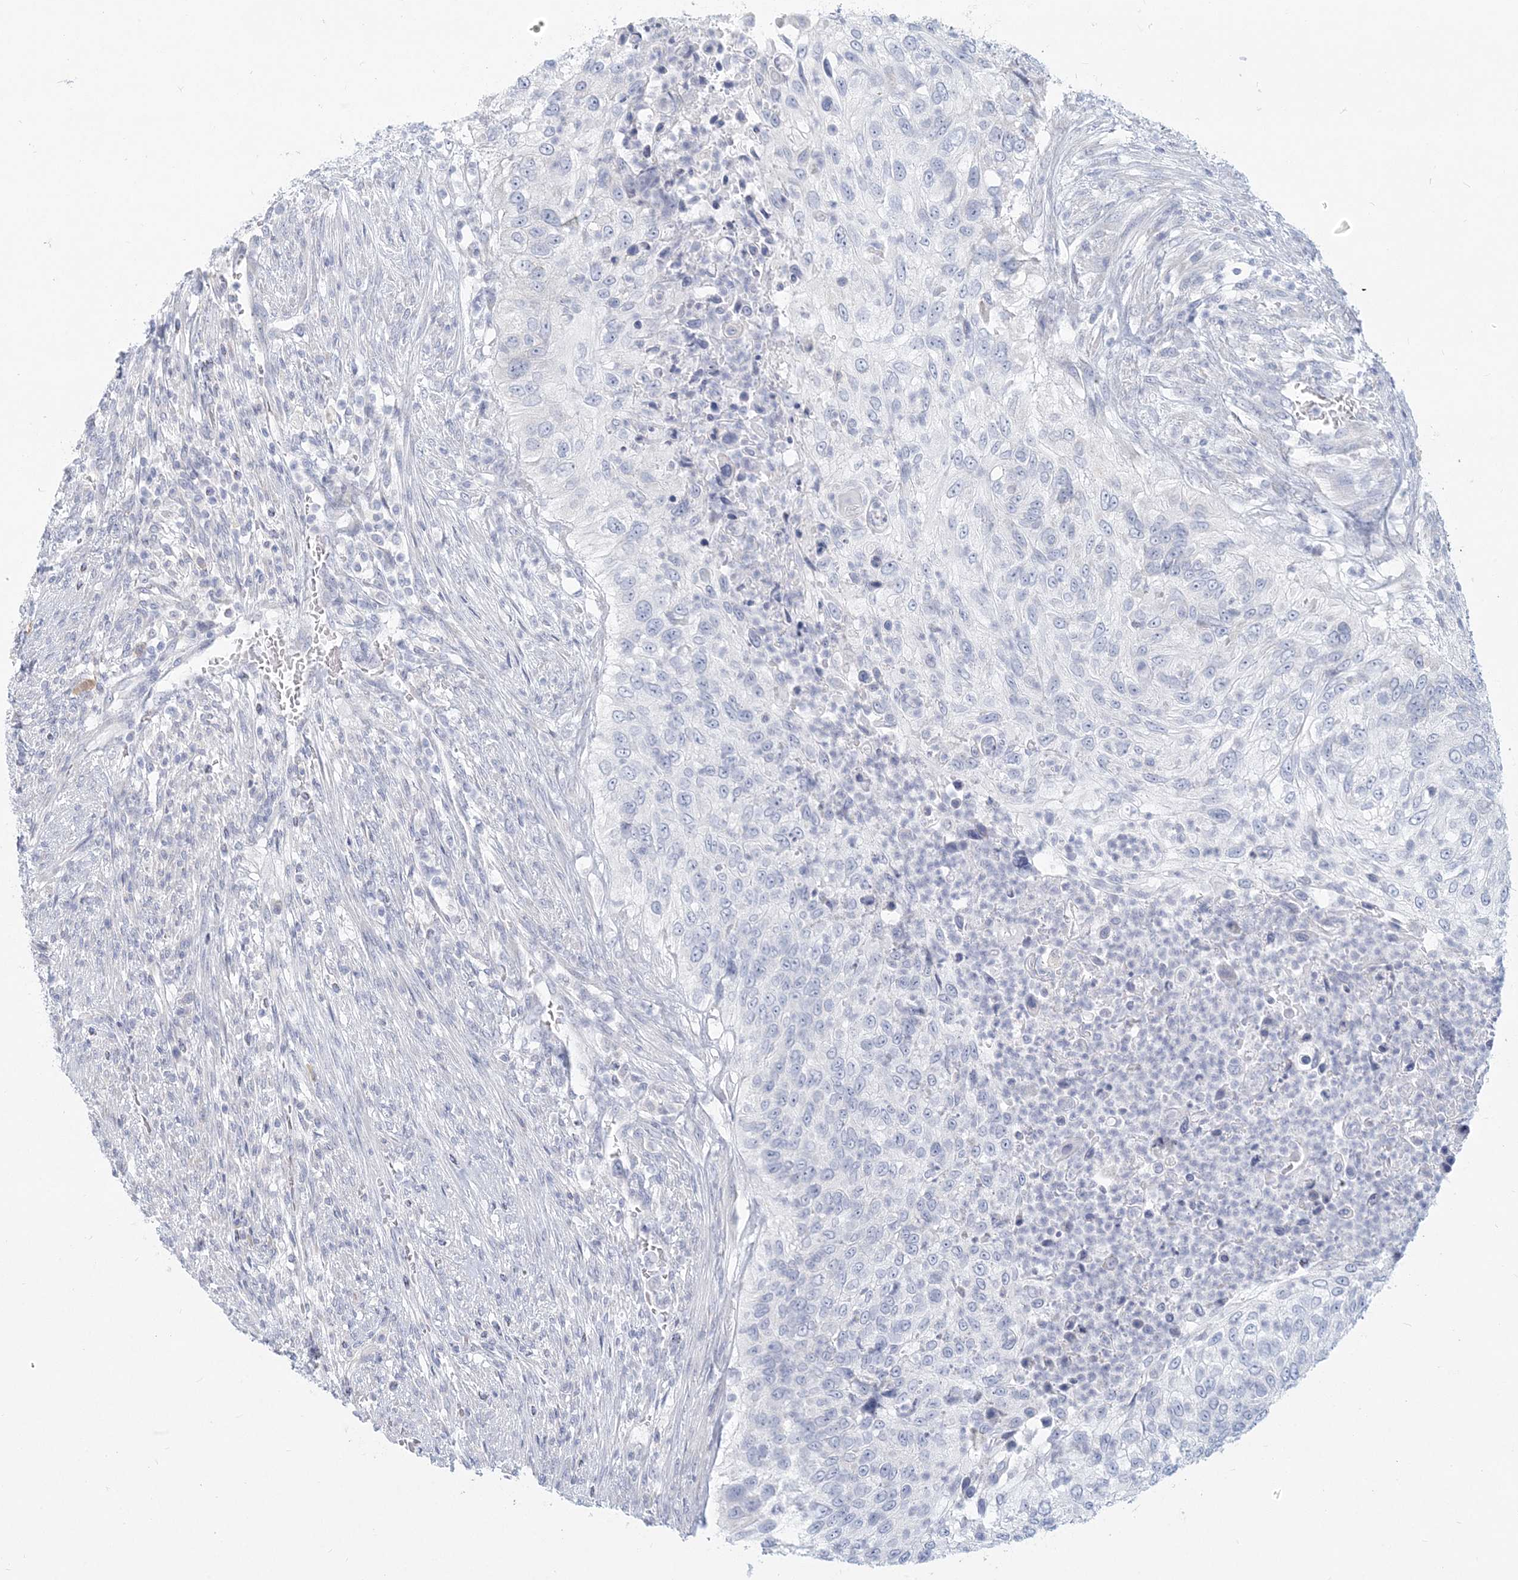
{"staining": {"intensity": "negative", "quantity": "none", "location": "none"}, "tissue": "urothelial cancer", "cell_type": "Tumor cells", "image_type": "cancer", "snomed": [{"axis": "morphology", "description": "Urothelial carcinoma, High grade"}, {"axis": "topography", "description": "Urinary bladder"}], "caption": "Urothelial carcinoma (high-grade) stained for a protein using IHC exhibits no expression tumor cells.", "gene": "CSN1S1", "patient": {"sex": "female", "age": 60}}